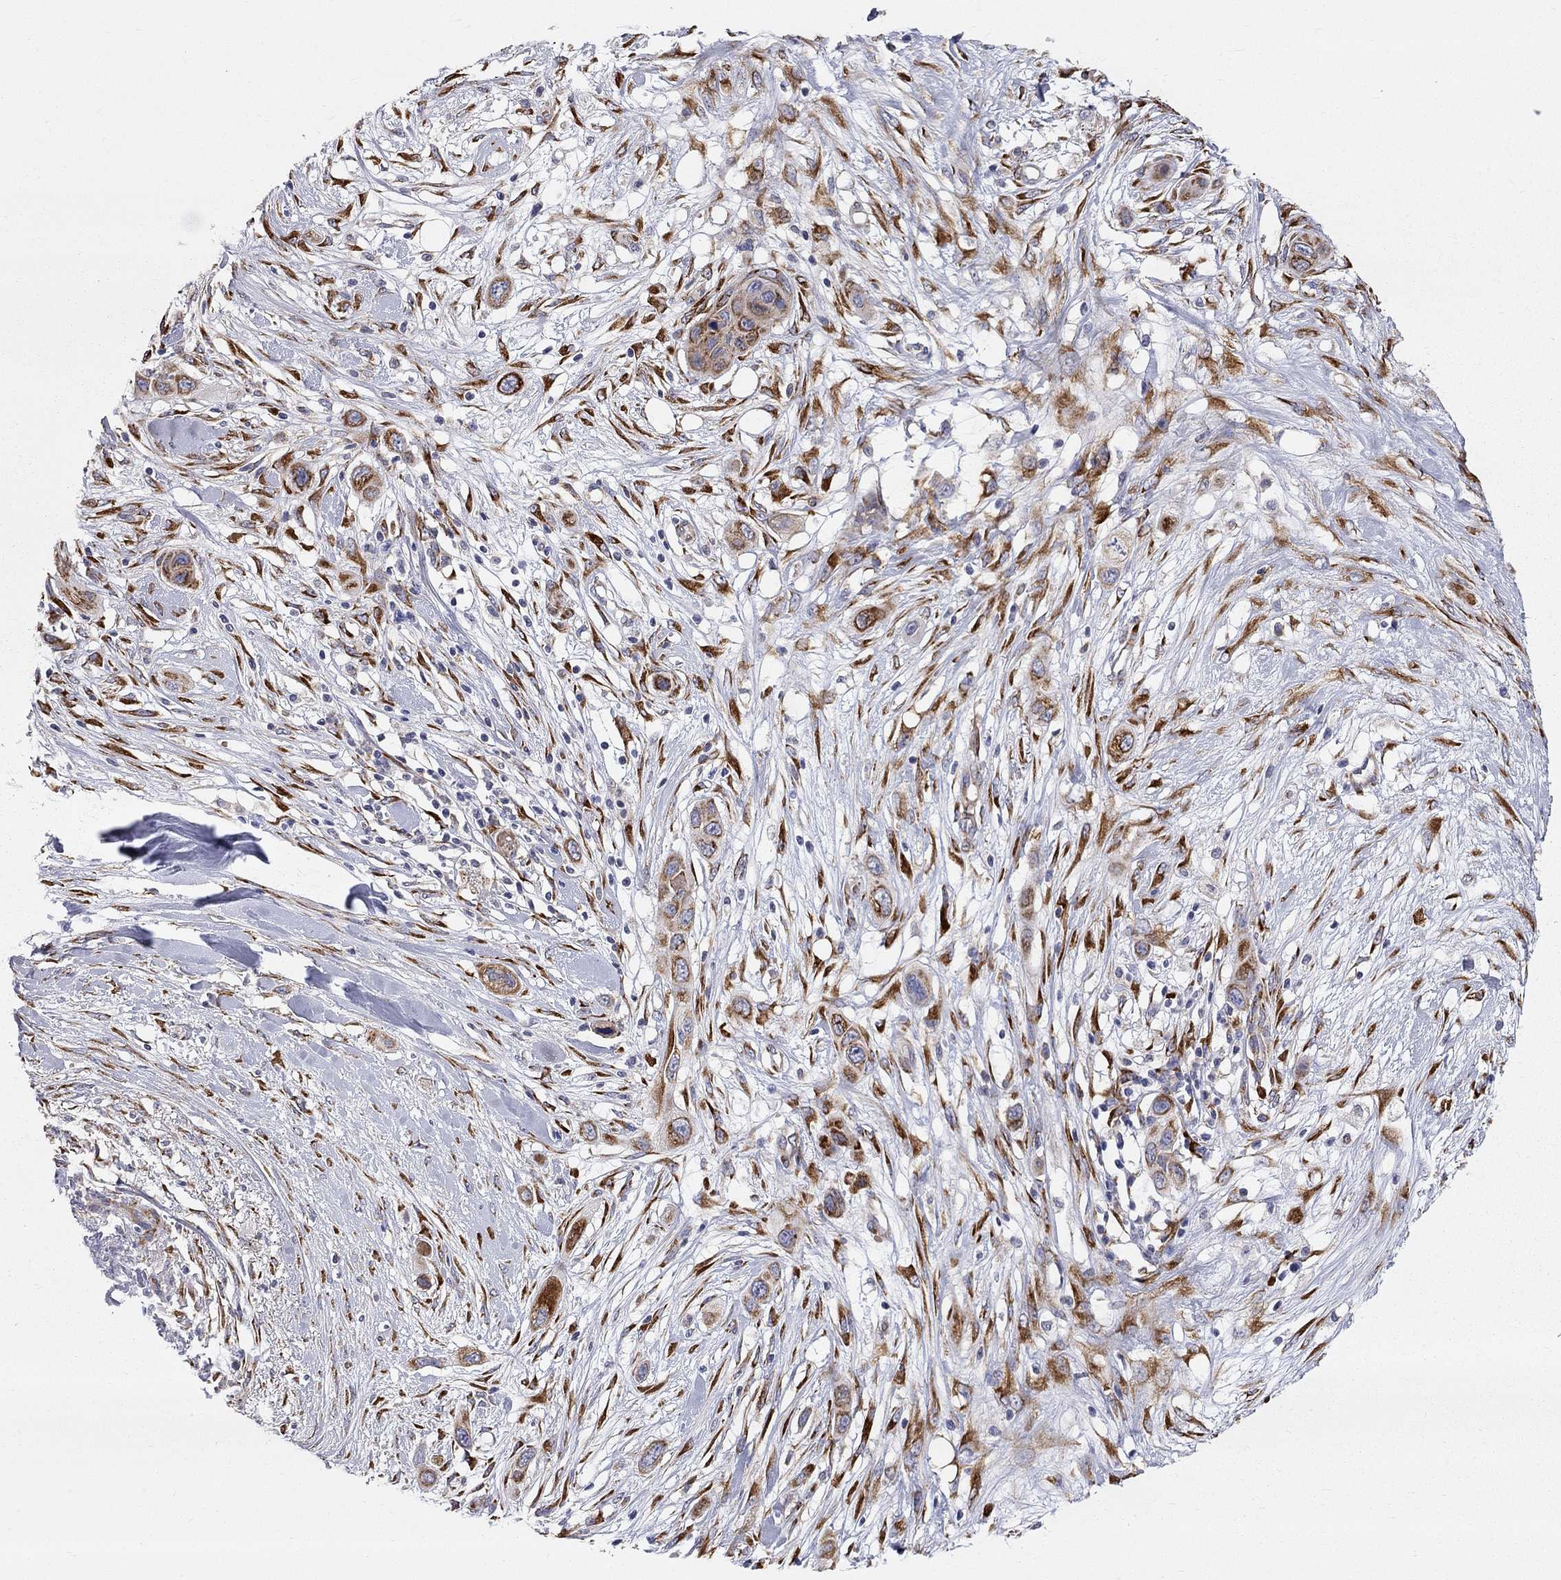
{"staining": {"intensity": "strong", "quantity": "<25%", "location": "cytoplasmic/membranous"}, "tissue": "skin cancer", "cell_type": "Tumor cells", "image_type": "cancer", "snomed": [{"axis": "morphology", "description": "Squamous cell carcinoma, NOS"}, {"axis": "topography", "description": "Skin"}], "caption": "An IHC photomicrograph of tumor tissue is shown. Protein staining in brown highlights strong cytoplasmic/membranous positivity in skin cancer within tumor cells.", "gene": "CASTOR1", "patient": {"sex": "male", "age": 79}}